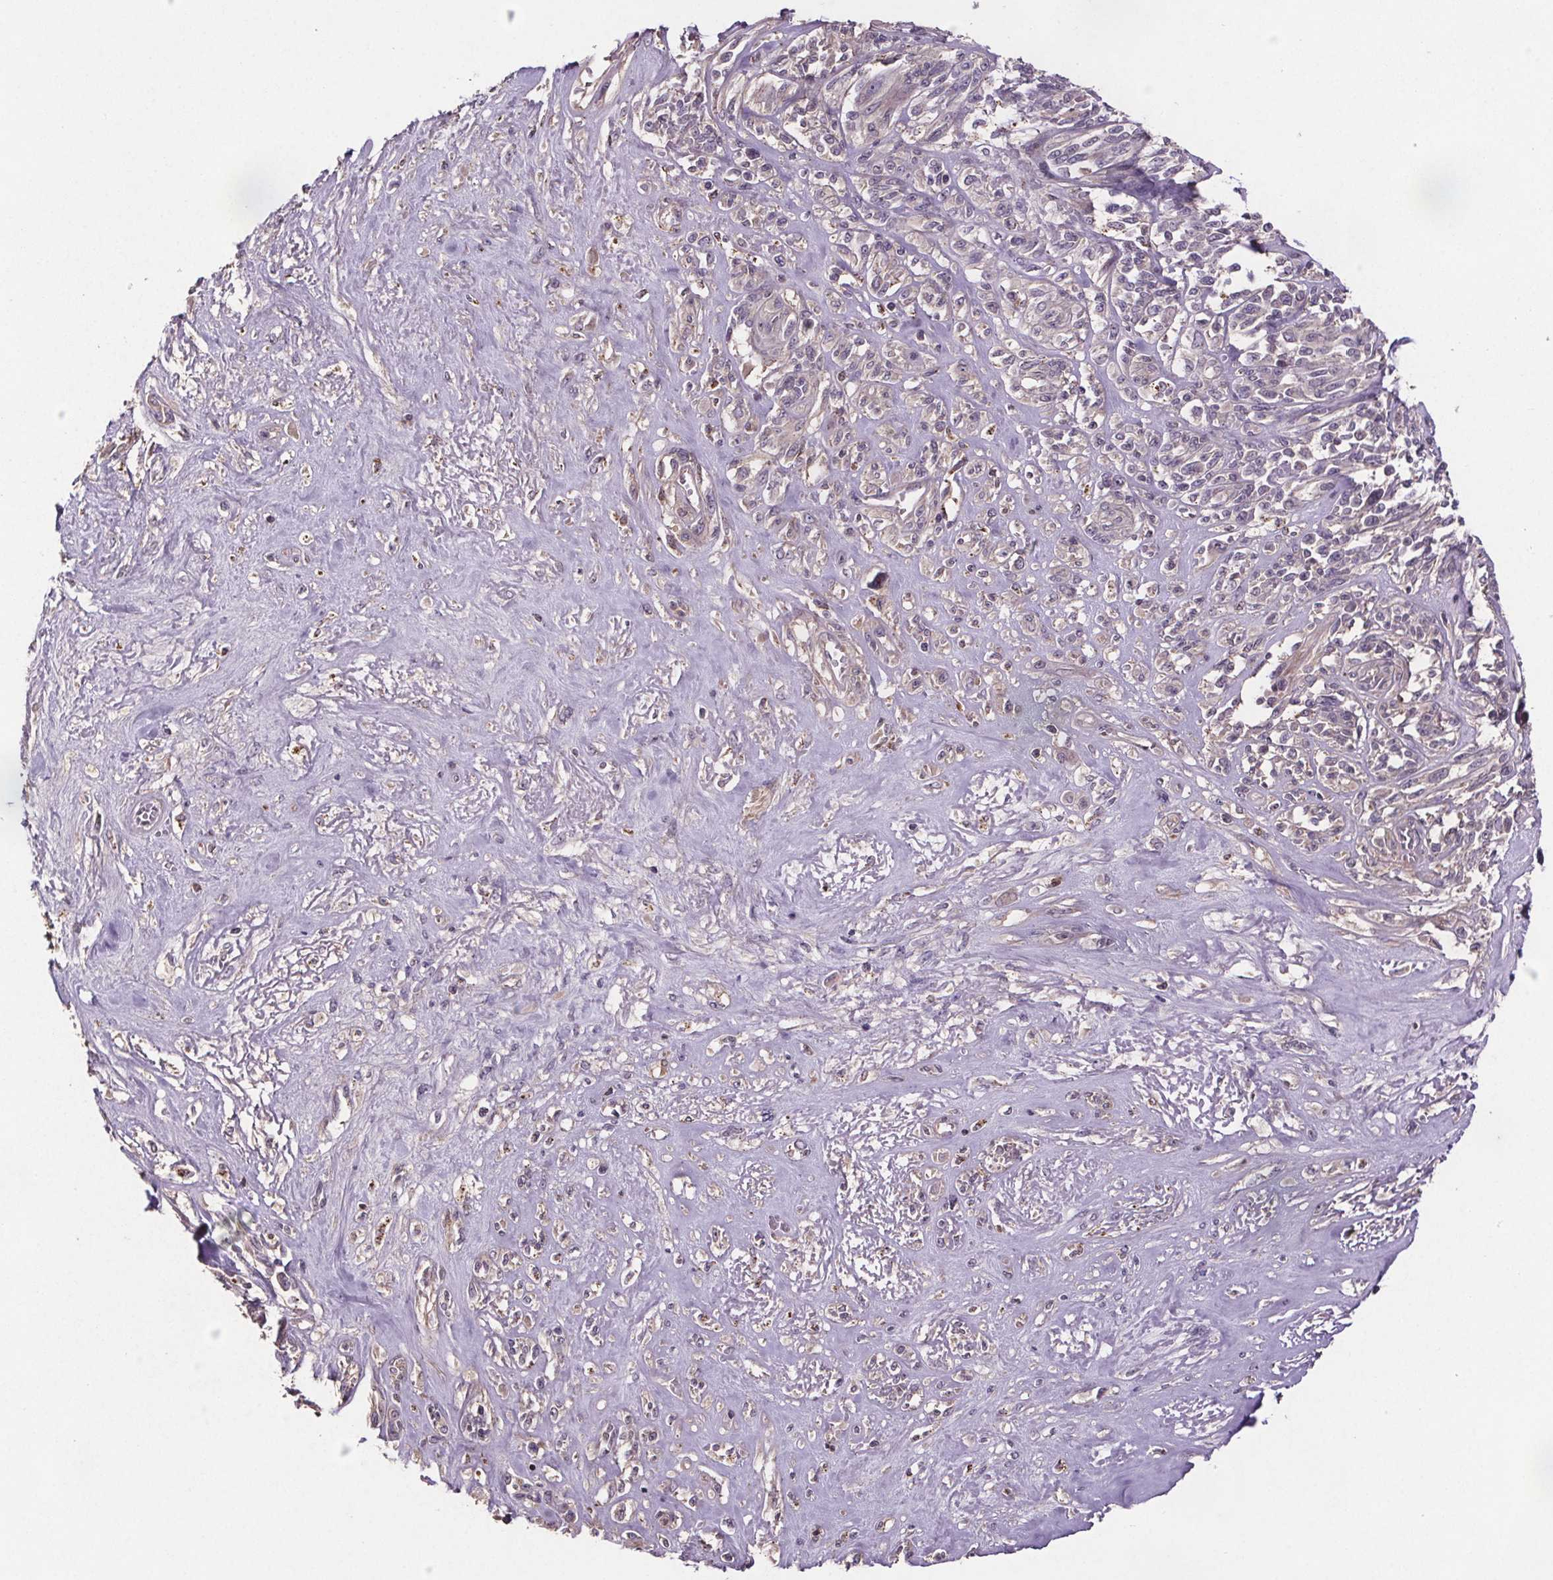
{"staining": {"intensity": "negative", "quantity": "none", "location": "none"}, "tissue": "melanoma", "cell_type": "Tumor cells", "image_type": "cancer", "snomed": [{"axis": "morphology", "description": "Malignant melanoma, NOS"}, {"axis": "topography", "description": "Skin"}], "caption": "The image reveals no significant positivity in tumor cells of malignant melanoma. The staining was performed using DAB to visualize the protein expression in brown, while the nuclei were stained in blue with hematoxylin (Magnification: 20x).", "gene": "CLN3", "patient": {"sex": "female", "age": 91}}